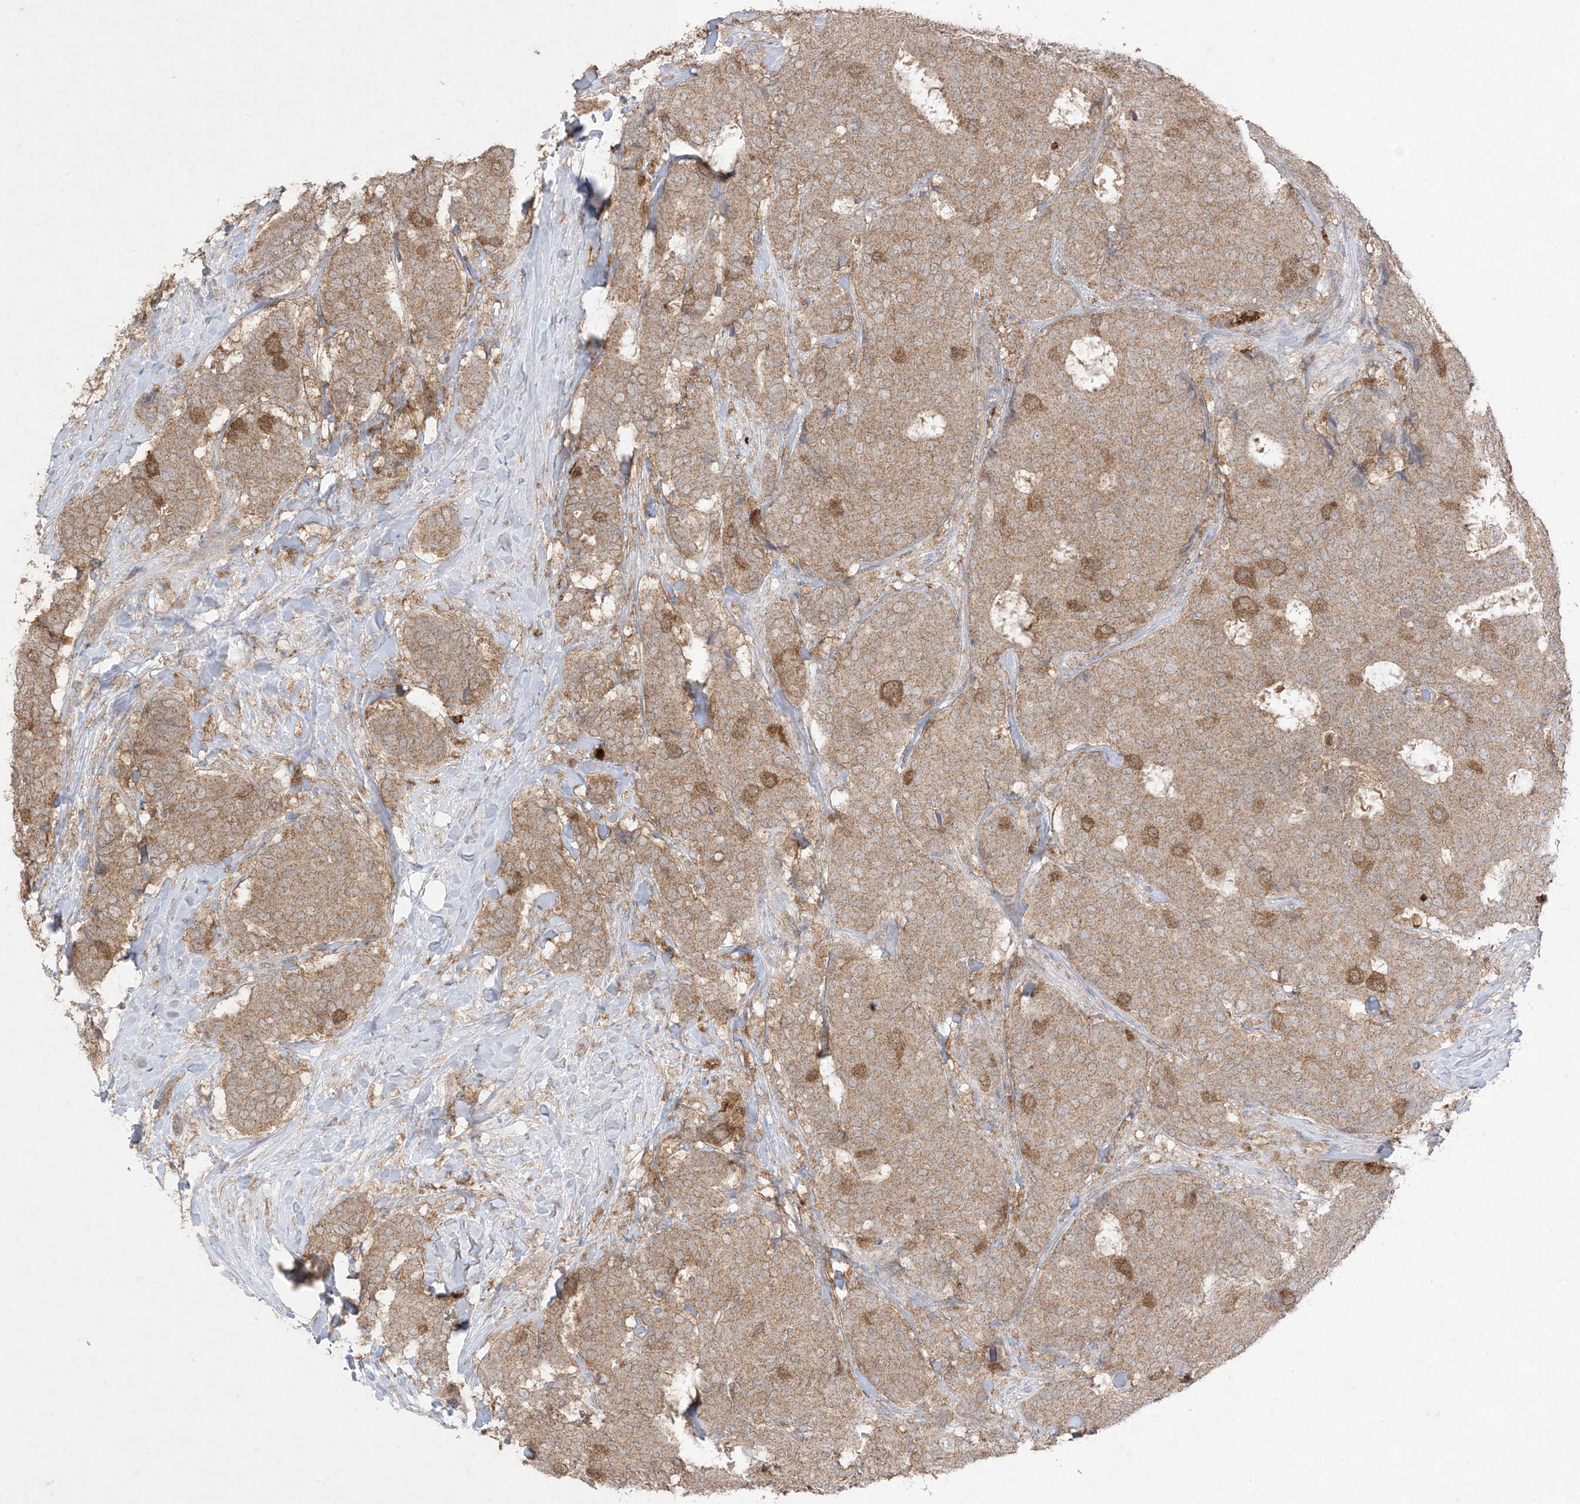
{"staining": {"intensity": "moderate", "quantity": ">75%", "location": "cytoplasmic/membranous"}, "tissue": "breast cancer", "cell_type": "Tumor cells", "image_type": "cancer", "snomed": [{"axis": "morphology", "description": "Duct carcinoma"}, {"axis": "topography", "description": "Breast"}], "caption": "Immunohistochemistry of infiltrating ductal carcinoma (breast) shows medium levels of moderate cytoplasmic/membranous staining in about >75% of tumor cells.", "gene": "UBE2C", "patient": {"sex": "female", "age": 75}}